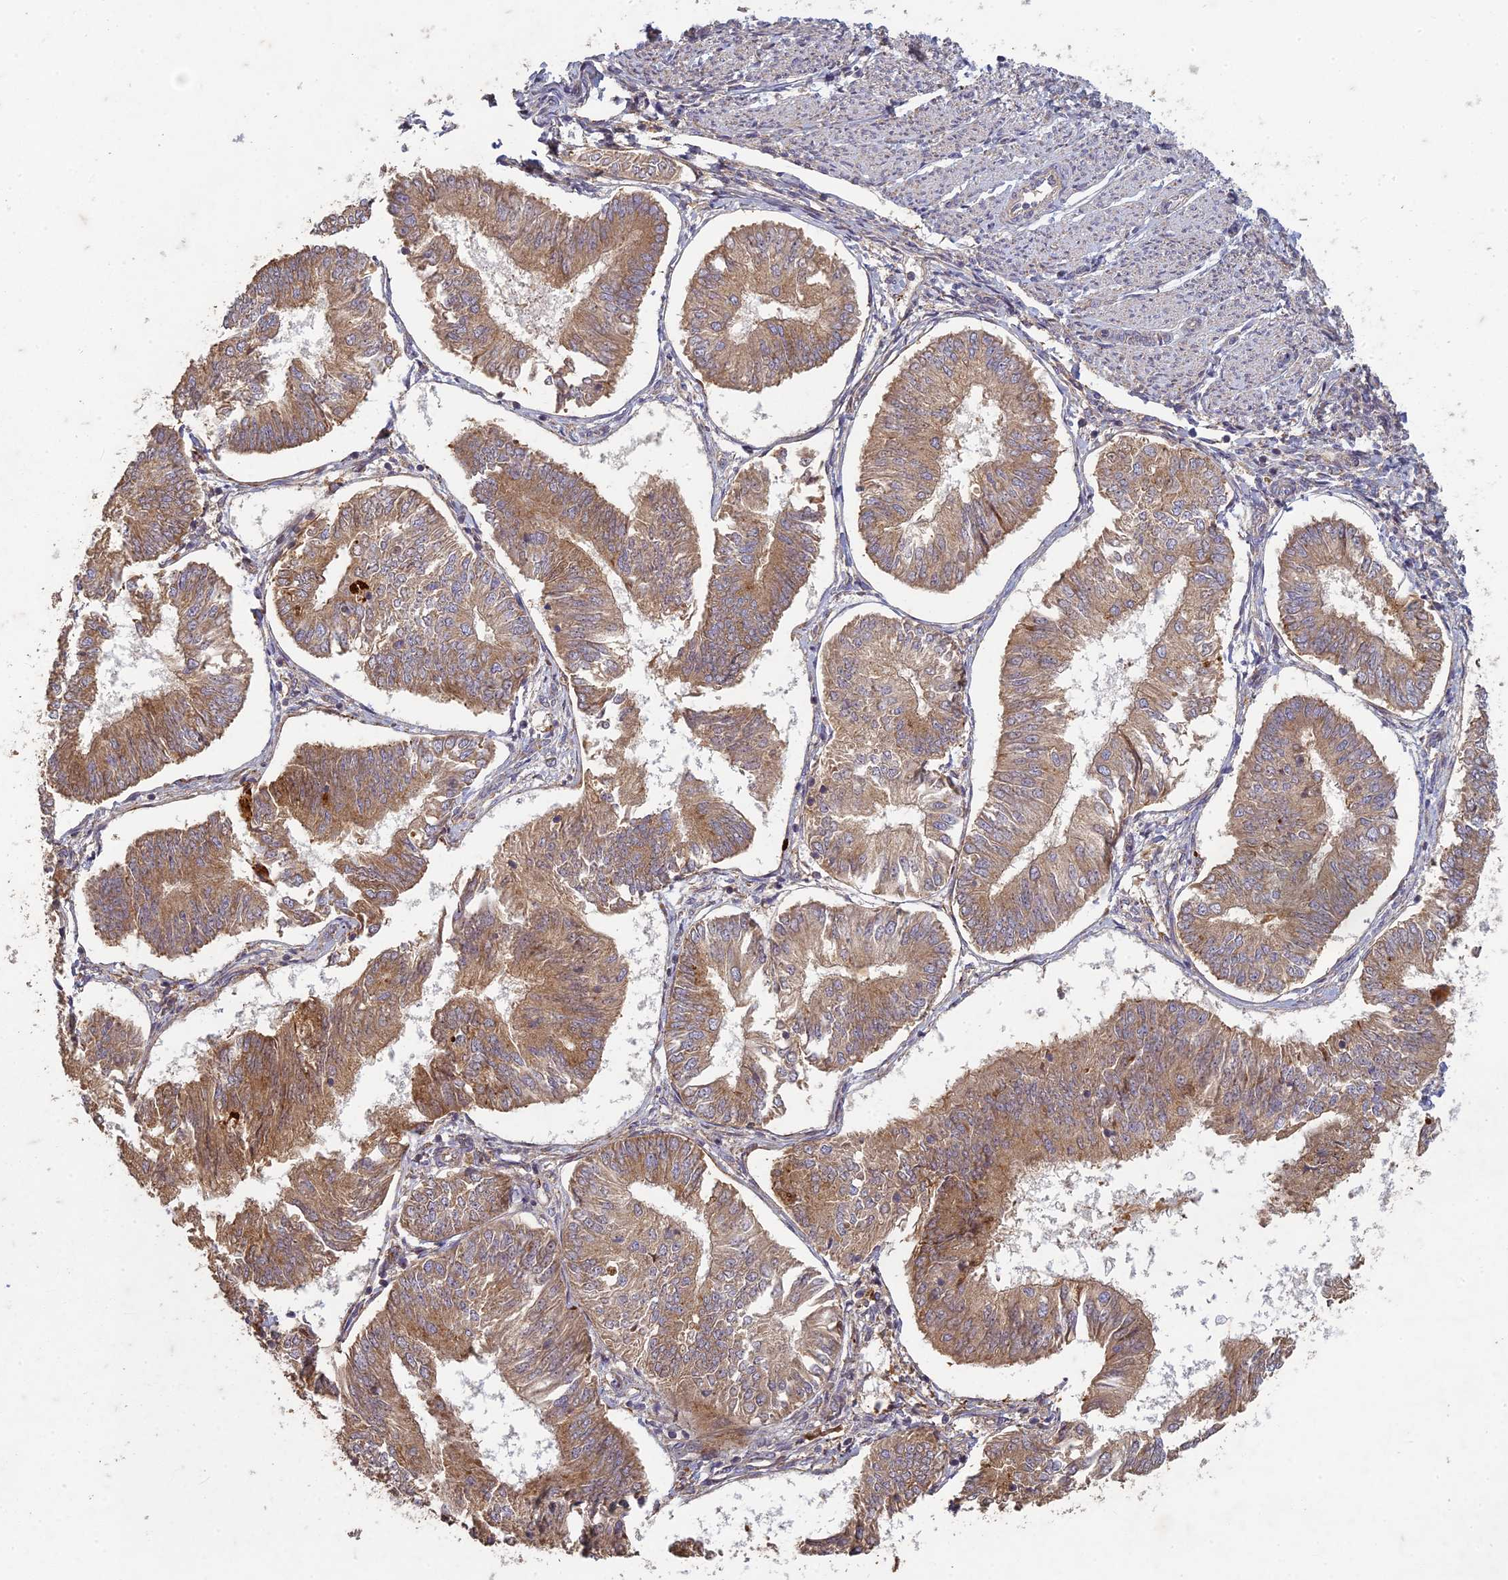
{"staining": {"intensity": "moderate", "quantity": ">75%", "location": "cytoplasmic/membranous"}, "tissue": "endometrial cancer", "cell_type": "Tumor cells", "image_type": "cancer", "snomed": [{"axis": "morphology", "description": "Adenocarcinoma, NOS"}, {"axis": "topography", "description": "Endometrium"}], "caption": "Immunohistochemistry (DAB) staining of human endometrial cancer (adenocarcinoma) reveals moderate cytoplasmic/membranous protein positivity in about >75% of tumor cells.", "gene": "TCF25", "patient": {"sex": "female", "age": 58}}